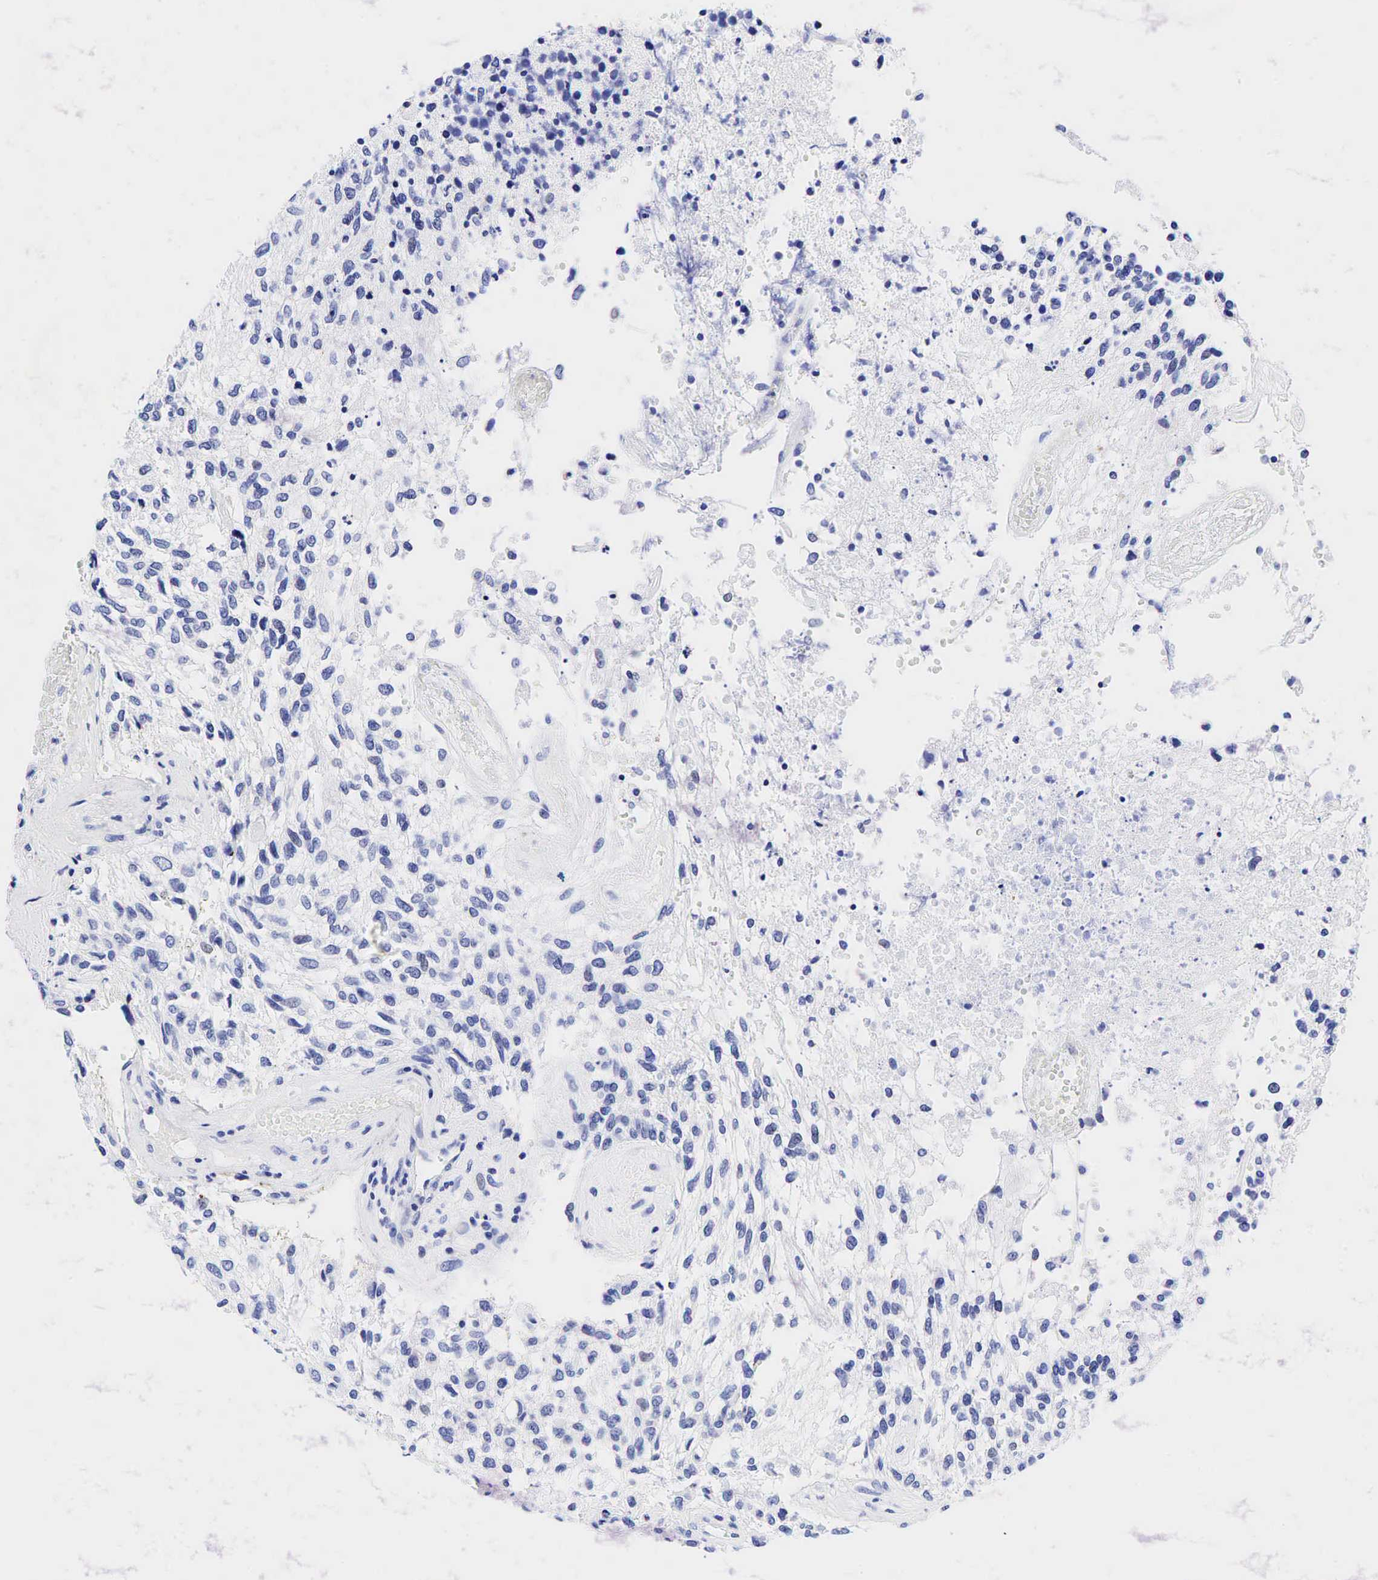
{"staining": {"intensity": "negative", "quantity": "none", "location": "none"}, "tissue": "glioma", "cell_type": "Tumor cells", "image_type": "cancer", "snomed": [{"axis": "morphology", "description": "Glioma, malignant, High grade"}, {"axis": "topography", "description": "Brain"}], "caption": "IHC image of neoplastic tissue: high-grade glioma (malignant) stained with DAB shows no significant protein staining in tumor cells.", "gene": "CD79A", "patient": {"sex": "male", "age": 77}}